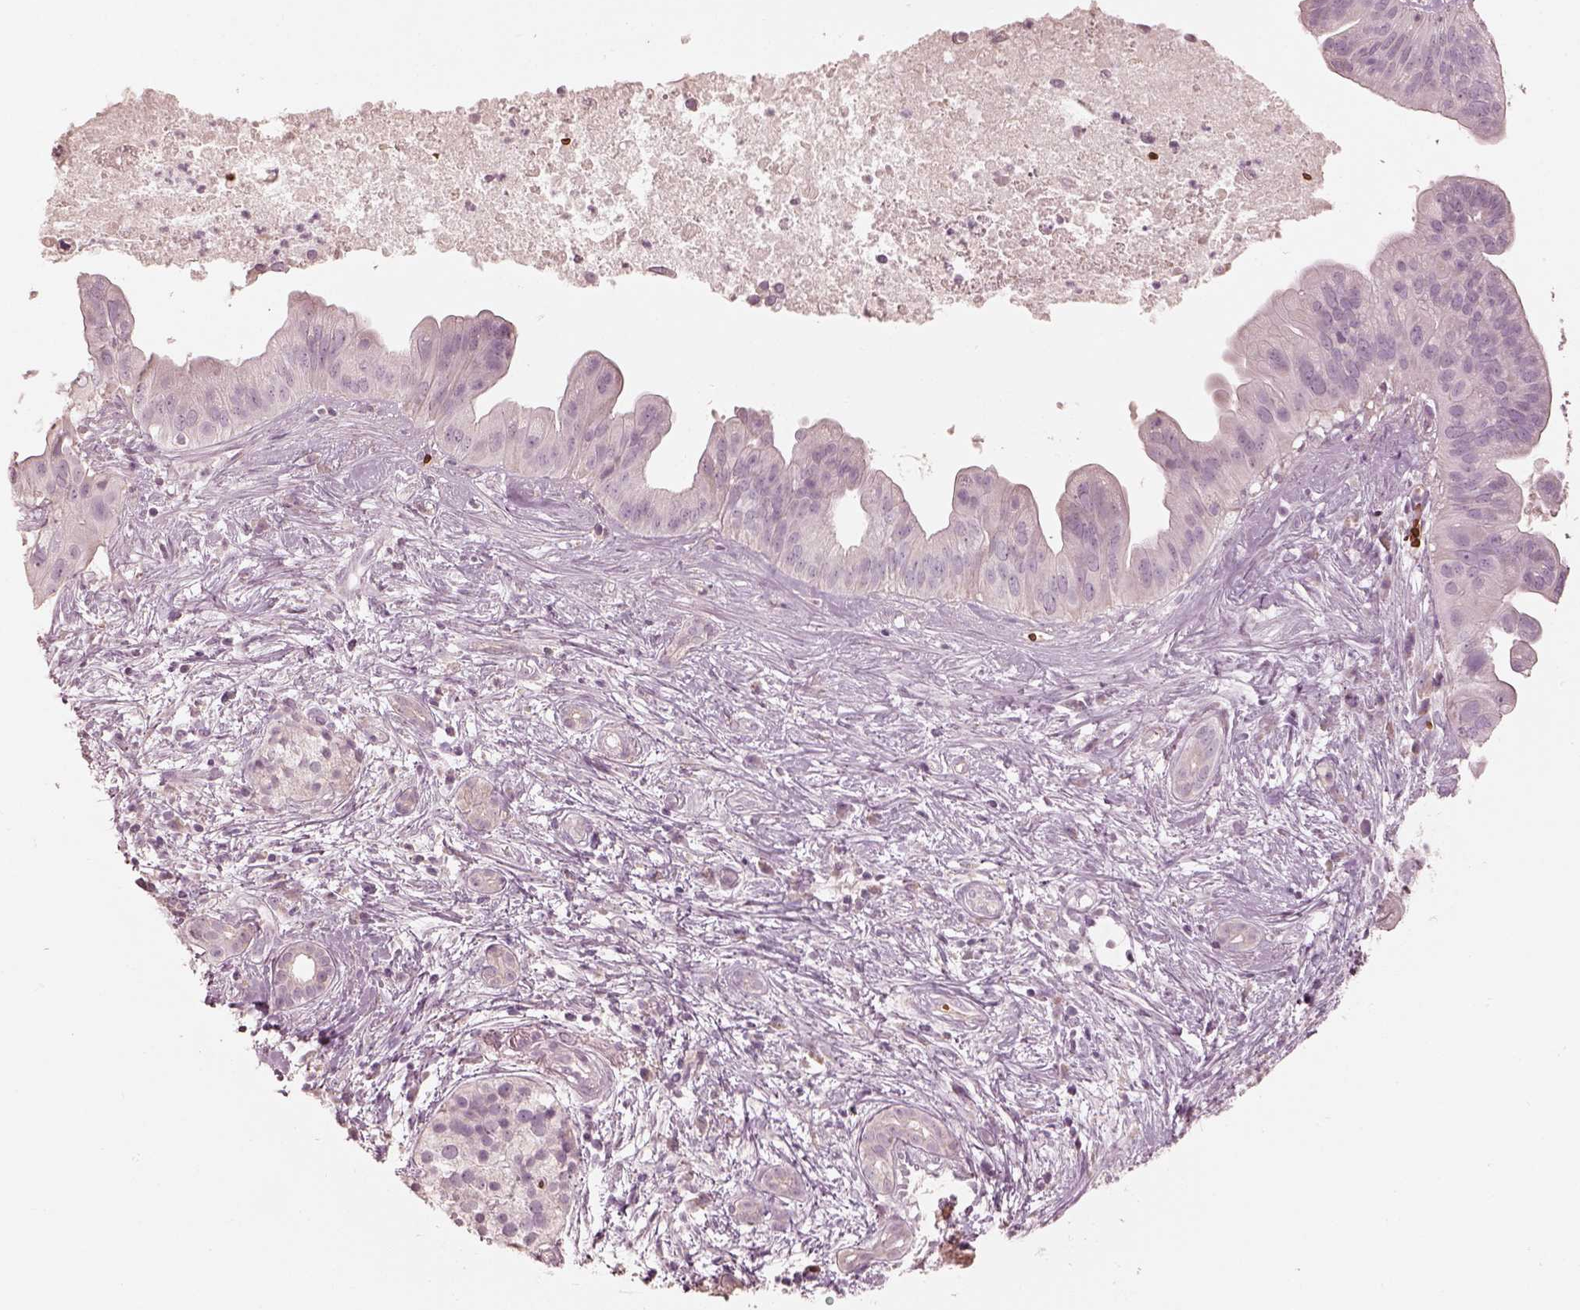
{"staining": {"intensity": "negative", "quantity": "none", "location": "none"}, "tissue": "pancreatic cancer", "cell_type": "Tumor cells", "image_type": "cancer", "snomed": [{"axis": "morphology", "description": "Adenocarcinoma, NOS"}, {"axis": "topography", "description": "Pancreas"}], "caption": "A high-resolution micrograph shows IHC staining of adenocarcinoma (pancreatic), which reveals no significant staining in tumor cells.", "gene": "ANKLE1", "patient": {"sex": "male", "age": 61}}